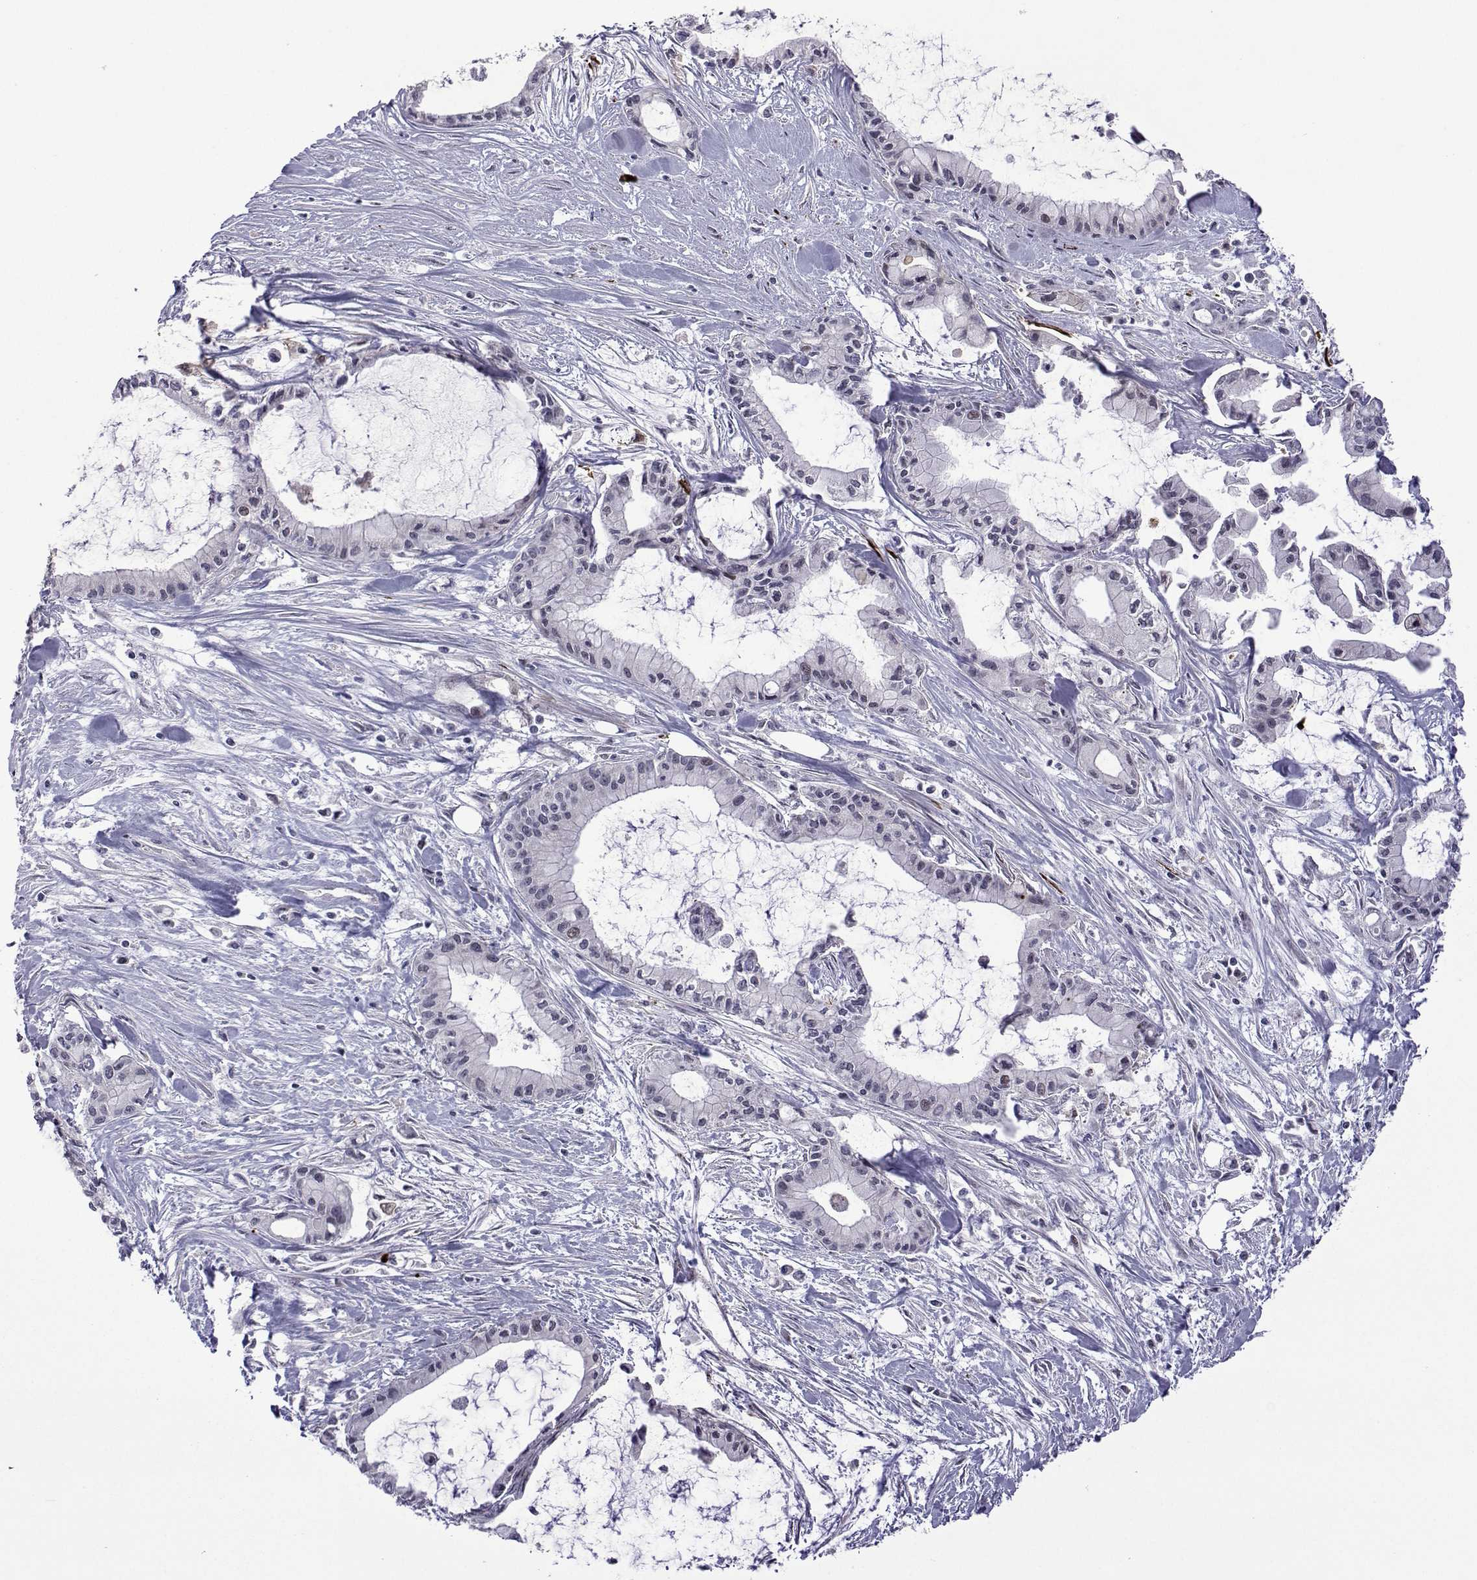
{"staining": {"intensity": "negative", "quantity": "none", "location": "none"}, "tissue": "pancreatic cancer", "cell_type": "Tumor cells", "image_type": "cancer", "snomed": [{"axis": "morphology", "description": "Adenocarcinoma, NOS"}, {"axis": "topography", "description": "Pancreas"}], "caption": "Immunohistochemical staining of human pancreatic adenocarcinoma demonstrates no significant positivity in tumor cells.", "gene": "EFCAB3", "patient": {"sex": "male", "age": 48}}